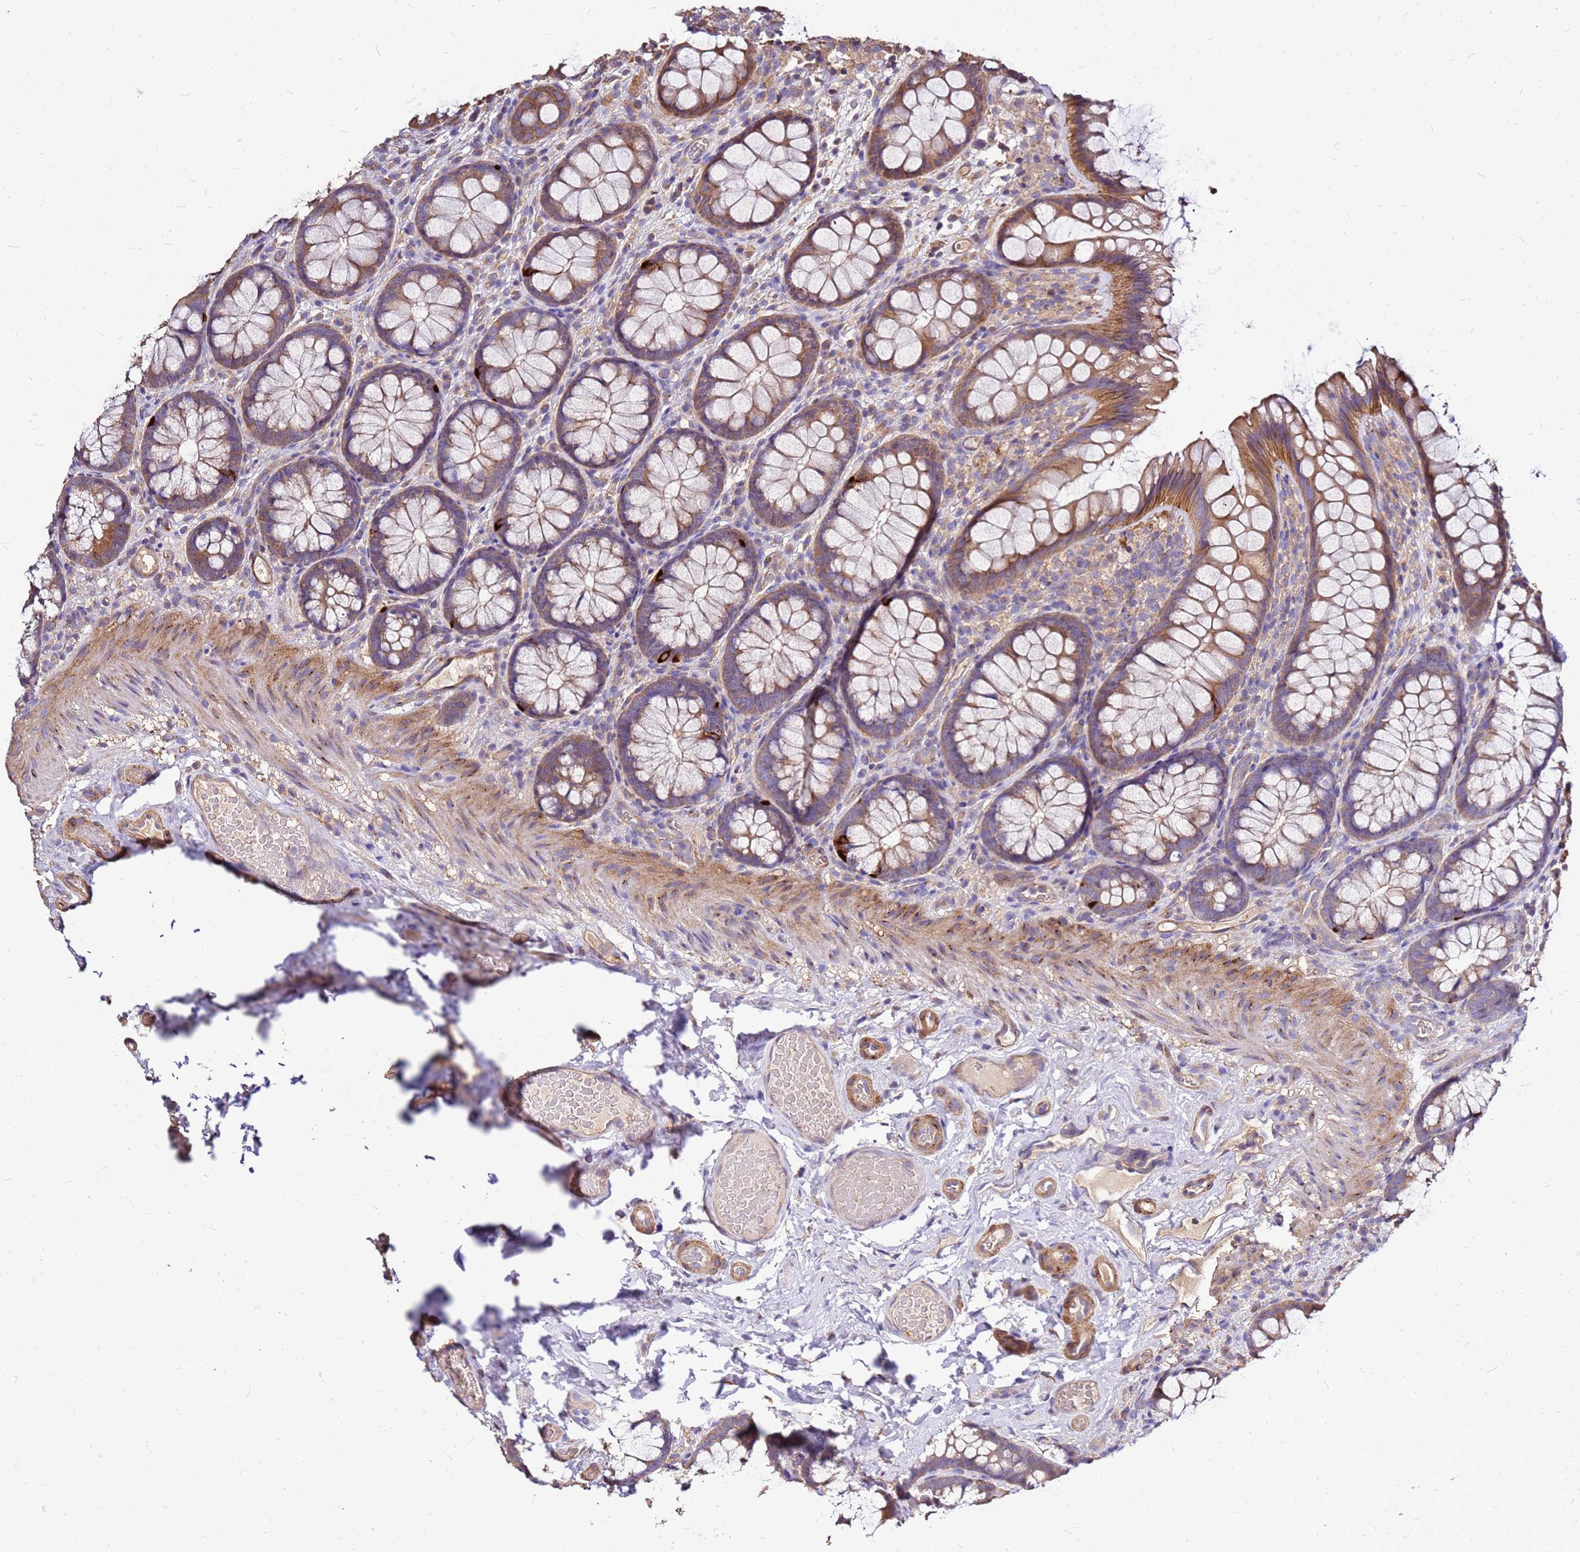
{"staining": {"intensity": "moderate", "quantity": ">75%", "location": "cytoplasmic/membranous"}, "tissue": "colon", "cell_type": "Endothelial cells", "image_type": "normal", "snomed": [{"axis": "morphology", "description": "Normal tissue, NOS"}, {"axis": "topography", "description": "Colon"}], "caption": "Immunohistochemistry (IHC) of benign colon shows medium levels of moderate cytoplasmic/membranous staining in about >75% of endothelial cells.", "gene": "EXD3", "patient": {"sex": "male", "age": 46}}